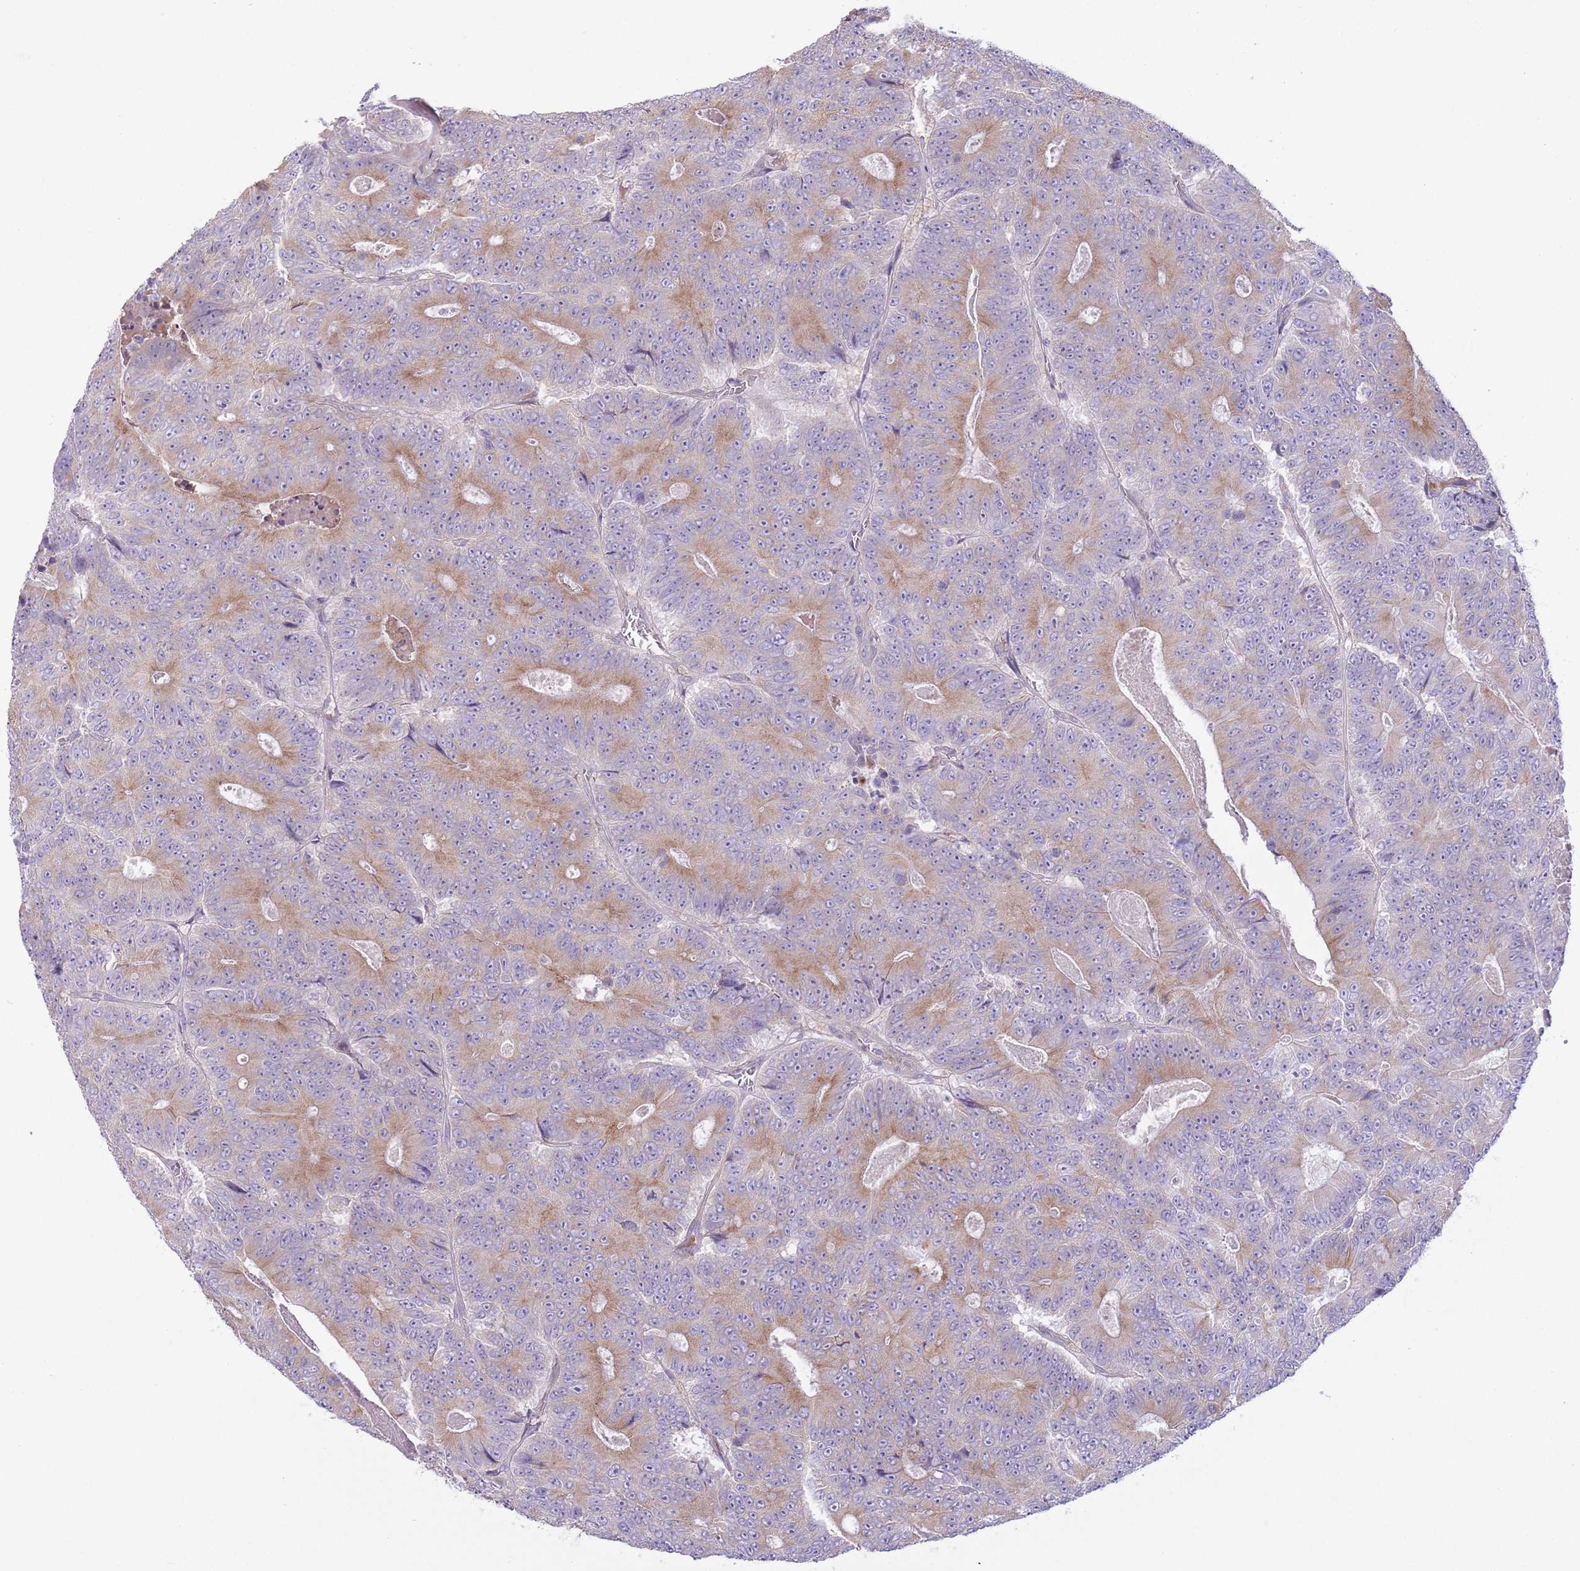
{"staining": {"intensity": "moderate", "quantity": "25%-75%", "location": "cytoplasmic/membranous"}, "tissue": "colorectal cancer", "cell_type": "Tumor cells", "image_type": "cancer", "snomed": [{"axis": "morphology", "description": "Adenocarcinoma, NOS"}, {"axis": "topography", "description": "Colon"}], "caption": "Immunohistochemical staining of human adenocarcinoma (colorectal) displays medium levels of moderate cytoplasmic/membranous expression in about 25%-75% of tumor cells.", "gene": "CFH", "patient": {"sex": "male", "age": 83}}